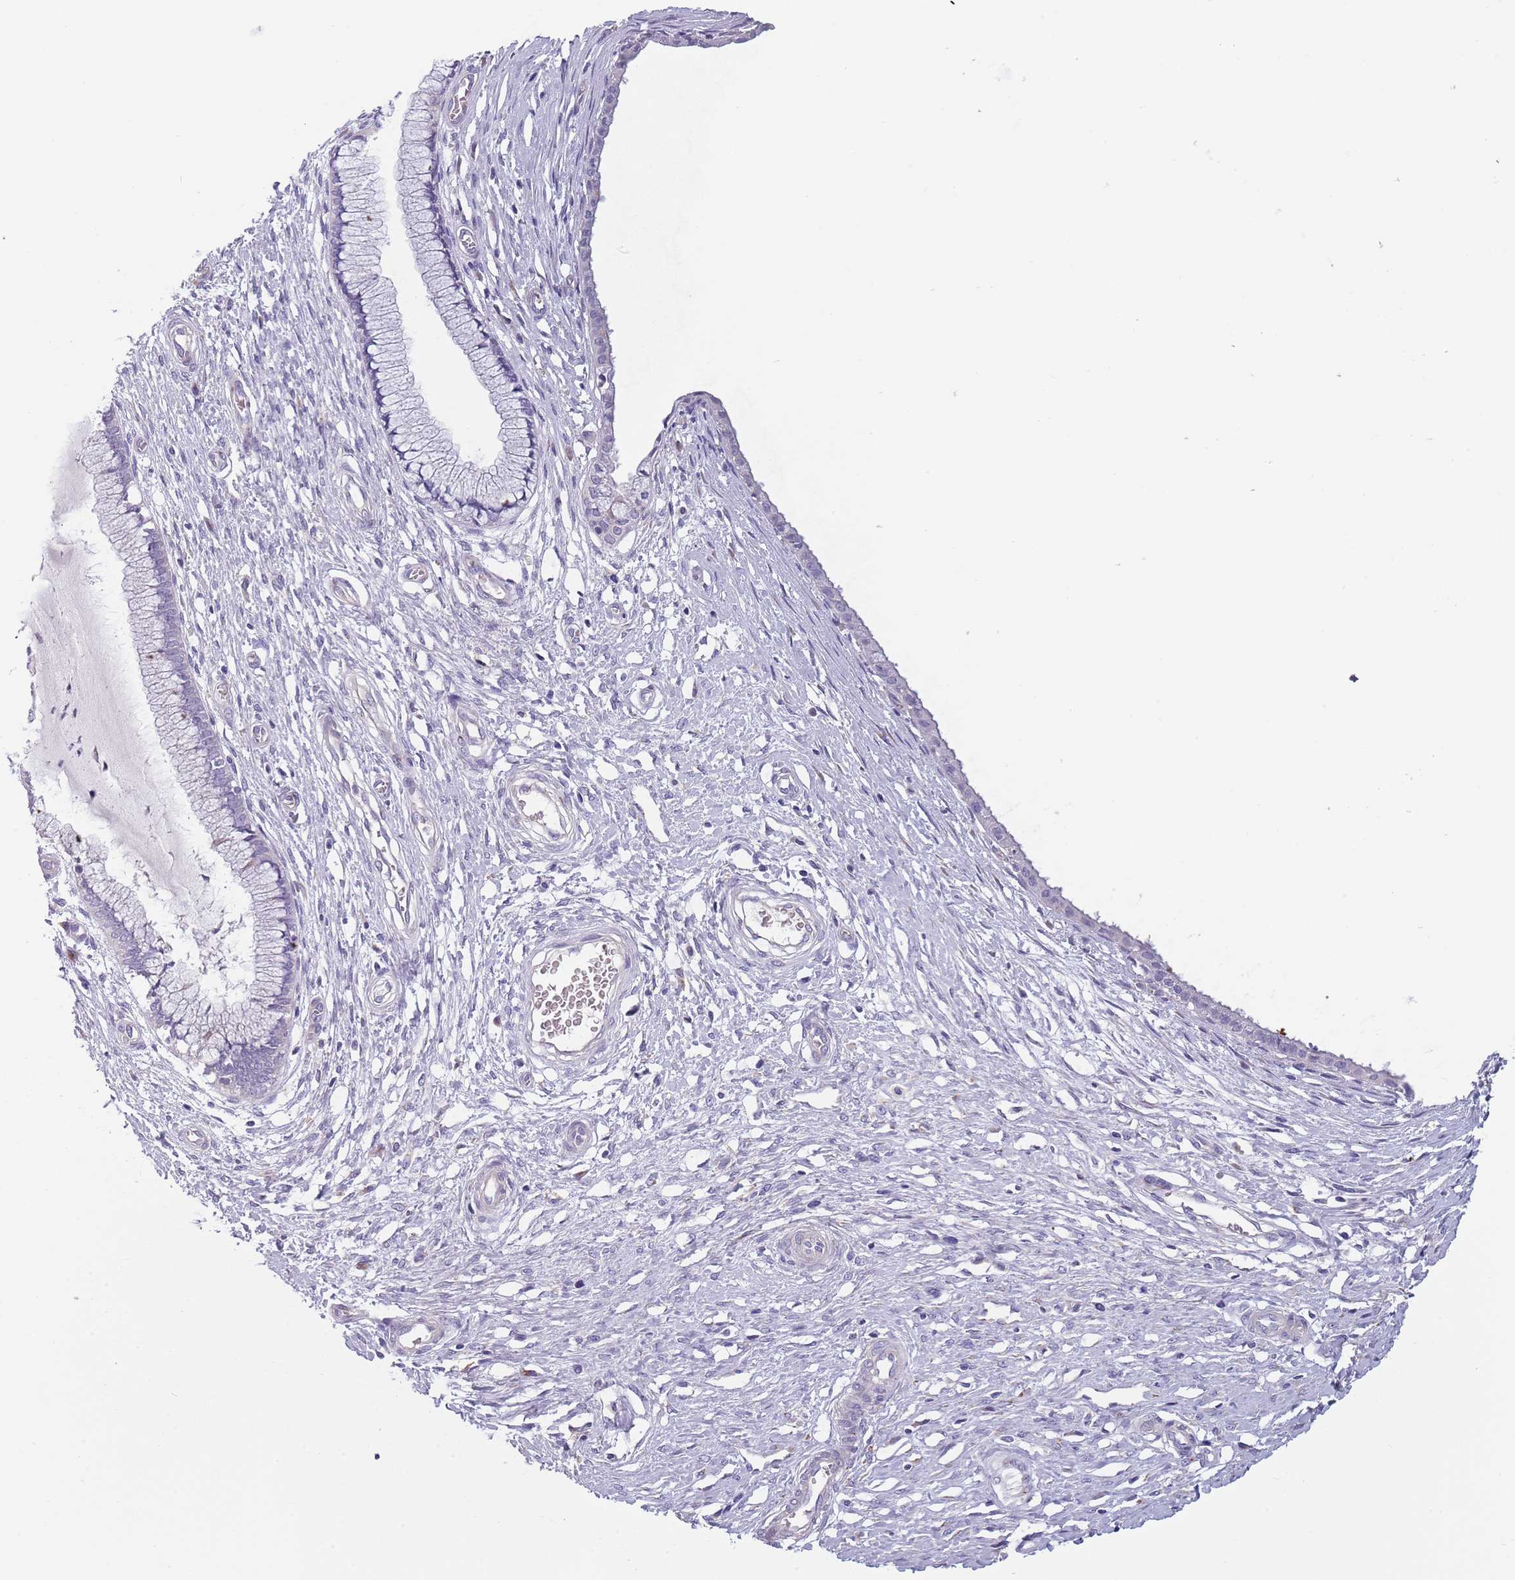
{"staining": {"intensity": "negative", "quantity": "none", "location": "none"}, "tissue": "cervix", "cell_type": "Glandular cells", "image_type": "normal", "snomed": [{"axis": "morphology", "description": "Normal tissue, NOS"}, {"axis": "topography", "description": "Cervix"}], "caption": "Image shows no significant protein staining in glandular cells of benign cervix. (DAB (3,3'-diaminobenzidine) immunohistochemistry (IHC) with hematoxylin counter stain).", "gene": "MAN1C1", "patient": {"sex": "female", "age": 55}}